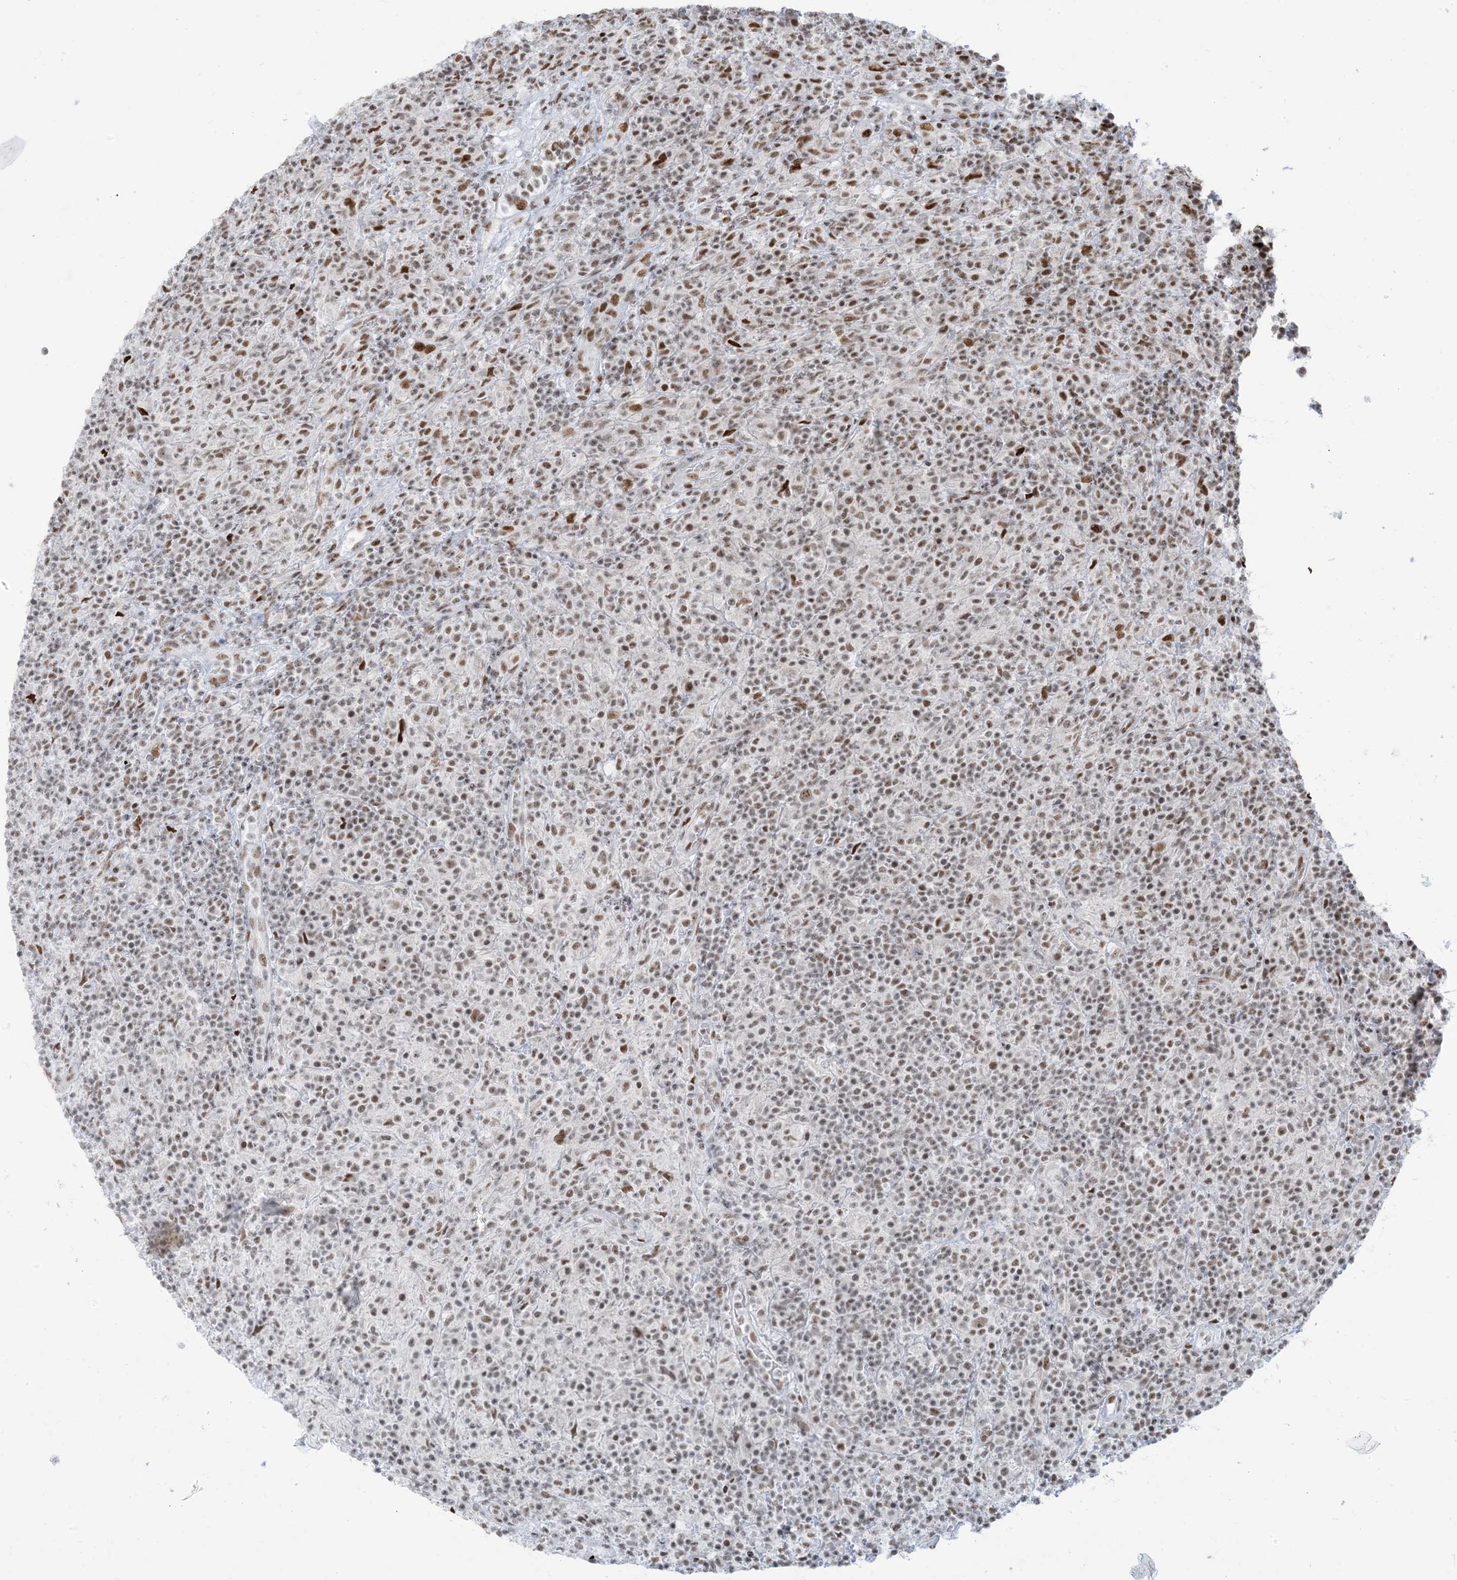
{"staining": {"intensity": "moderate", "quantity": ">75%", "location": "nuclear"}, "tissue": "lymphoma", "cell_type": "Tumor cells", "image_type": "cancer", "snomed": [{"axis": "morphology", "description": "Hodgkin's disease, NOS"}, {"axis": "topography", "description": "Lymph node"}], "caption": "Immunohistochemical staining of Hodgkin's disease demonstrates moderate nuclear protein positivity in approximately >75% of tumor cells. Immunohistochemistry (ihc) stains the protein of interest in brown and the nuclei are stained blue.", "gene": "STAG1", "patient": {"sex": "male", "age": 70}}